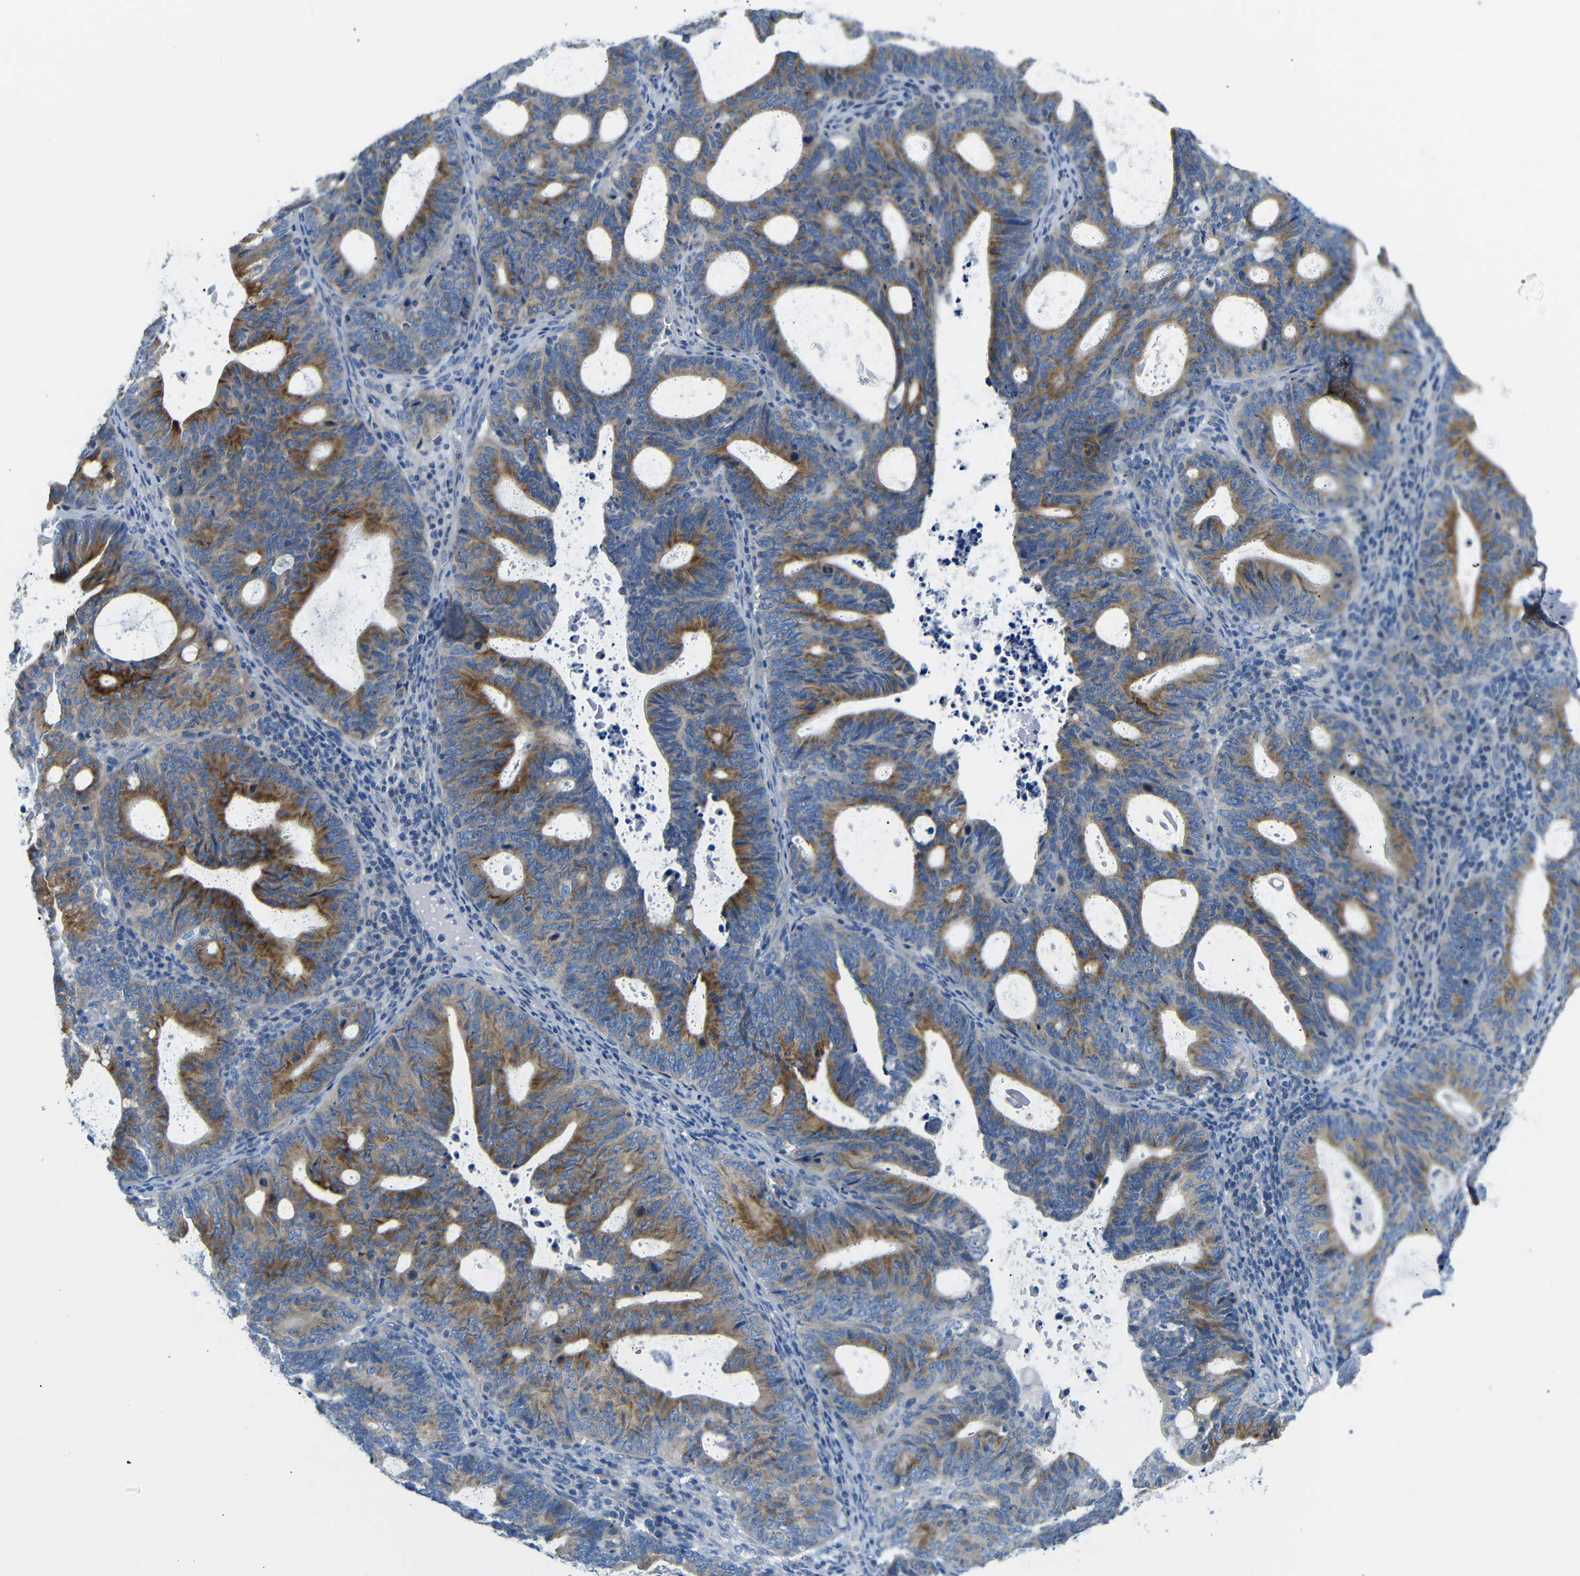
{"staining": {"intensity": "moderate", "quantity": ">75%", "location": "cytoplasmic/membranous"}, "tissue": "endometrial cancer", "cell_type": "Tumor cells", "image_type": "cancer", "snomed": [{"axis": "morphology", "description": "Adenocarcinoma, NOS"}, {"axis": "topography", "description": "Uterus"}], "caption": "Adenocarcinoma (endometrial) tissue reveals moderate cytoplasmic/membranous expression in about >75% of tumor cells (DAB IHC, brown staining for protein, blue staining for nuclei).", "gene": "DCP1A", "patient": {"sex": "female", "age": 83}}